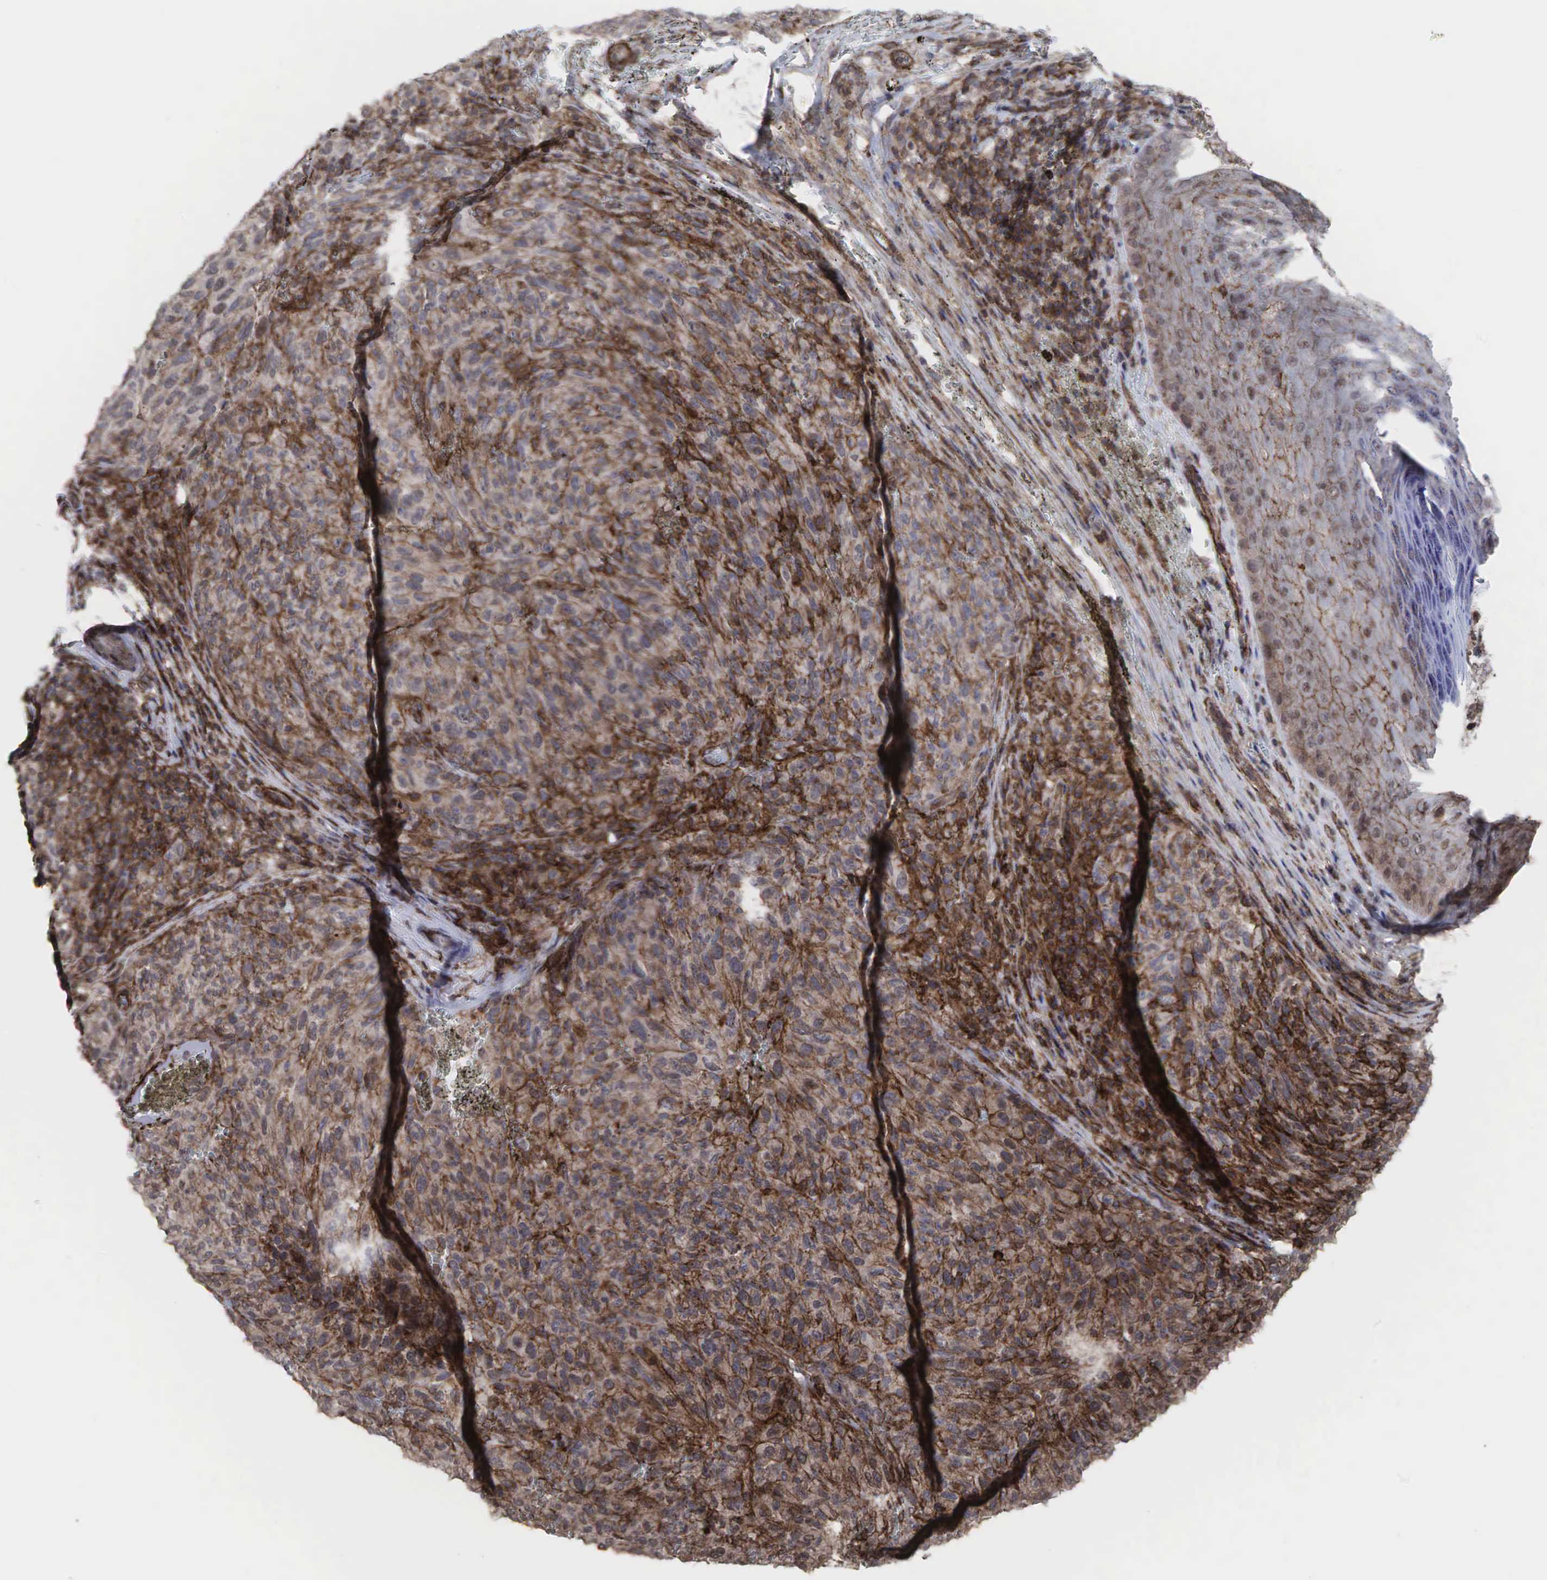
{"staining": {"intensity": "moderate", "quantity": ">75%", "location": "cytoplasmic/membranous"}, "tissue": "melanoma", "cell_type": "Tumor cells", "image_type": "cancer", "snomed": [{"axis": "morphology", "description": "Malignant melanoma, NOS"}, {"axis": "topography", "description": "Skin"}], "caption": "Tumor cells reveal medium levels of moderate cytoplasmic/membranous positivity in approximately >75% of cells in human malignant melanoma. Using DAB (3,3'-diaminobenzidine) (brown) and hematoxylin (blue) stains, captured at high magnification using brightfield microscopy.", "gene": "GPRASP1", "patient": {"sex": "male", "age": 76}}